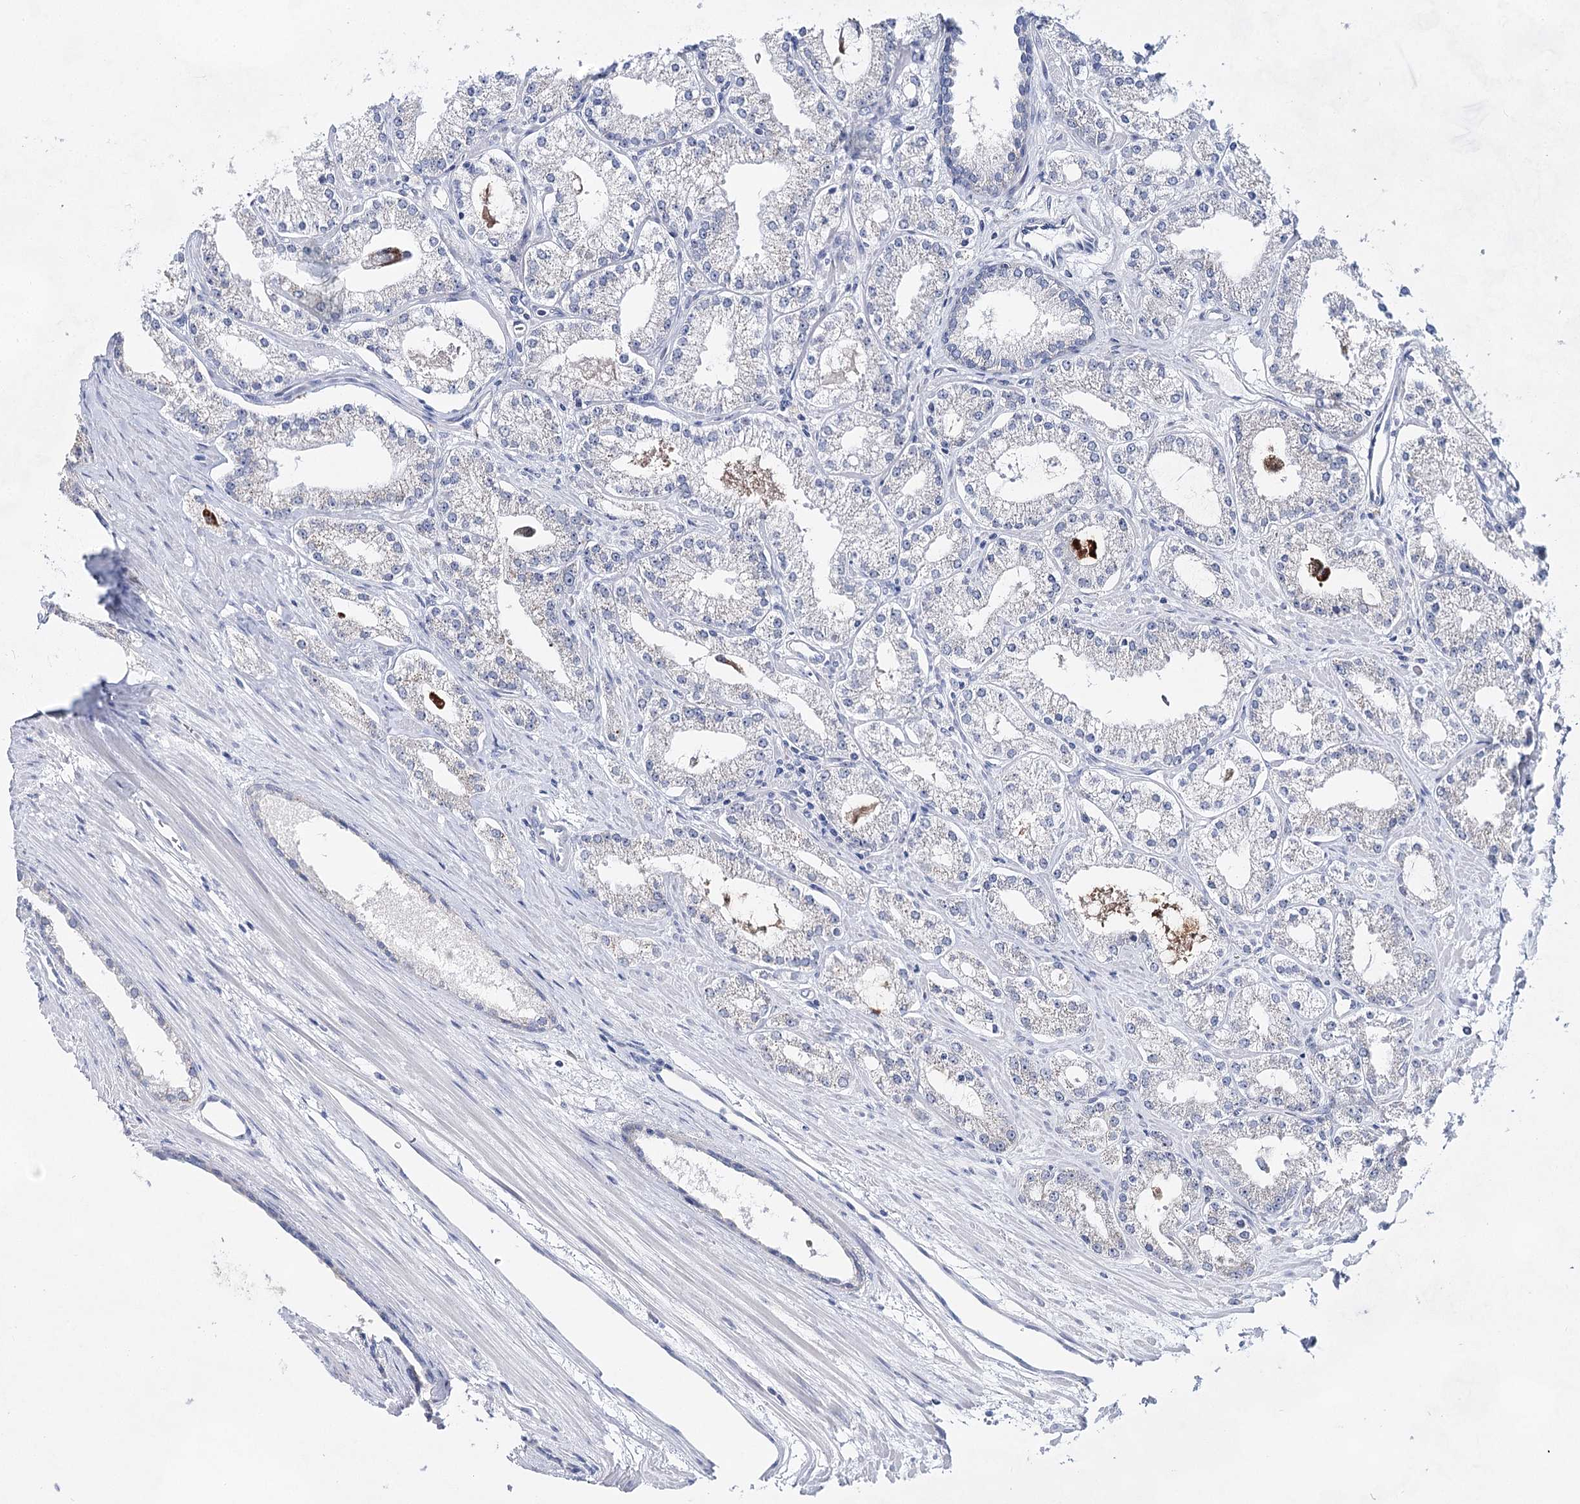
{"staining": {"intensity": "negative", "quantity": "none", "location": "none"}, "tissue": "prostate cancer", "cell_type": "Tumor cells", "image_type": "cancer", "snomed": [{"axis": "morphology", "description": "Adenocarcinoma, Low grade"}, {"axis": "topography", "description": "Prostate"}], "caption": "Immunohistochemistry (IHC) photomicrograph of neoplastic tissue: prostate low-grade adenocarcinoma stained with DAB exhibits no significant protein positivity in tumor cells.", "gene": "BPHL", "patient": {"sex": "male", "age": 69}}